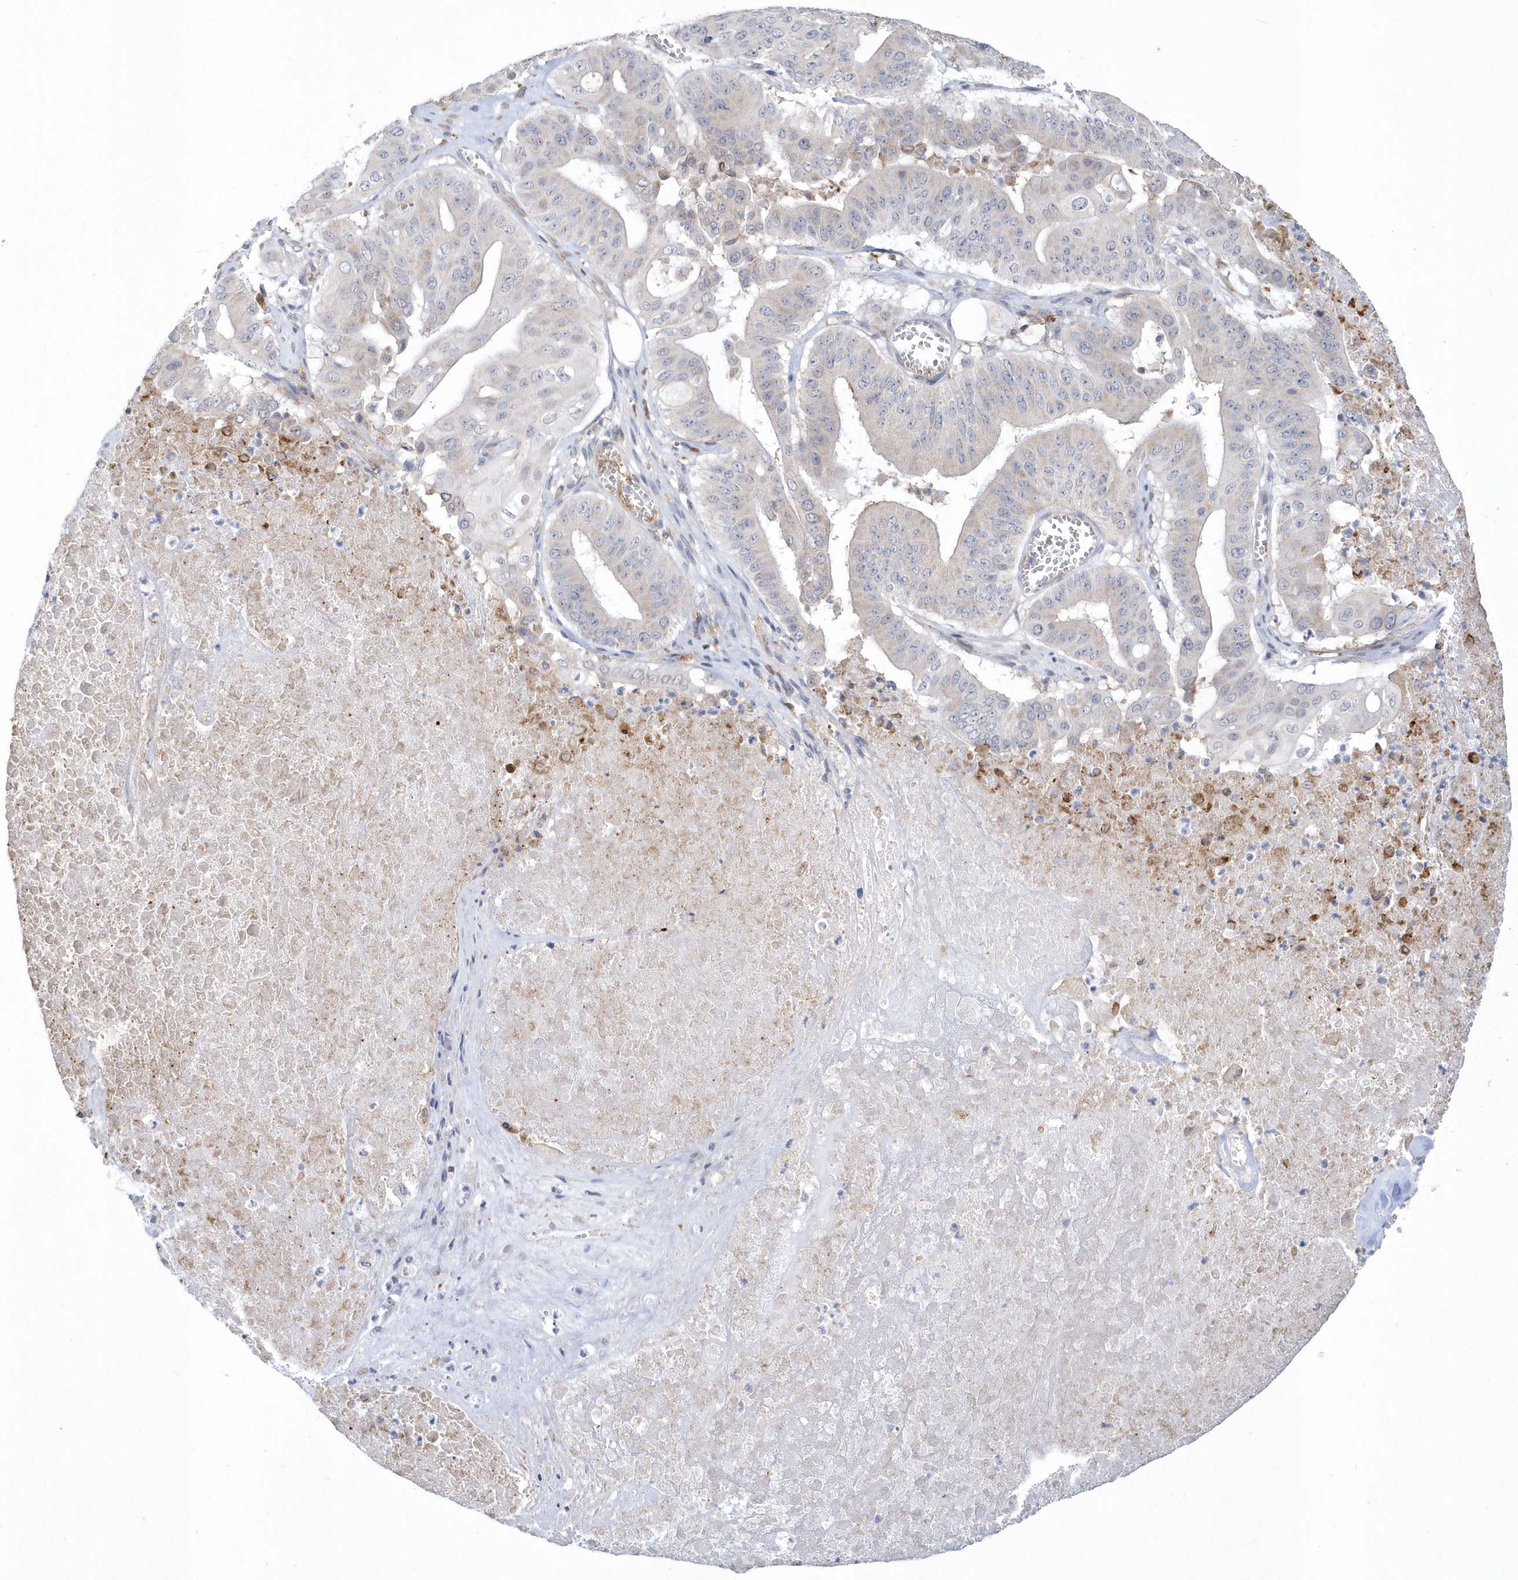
{"staining": {"intensity": "negative", "quantity": "none", "location": "none"}, "tissue": "pancreatic cancer", "cell_type": "Tumor cells", "image_type": "cancer", "snomed": [{"axis": "morphology", "description": "Adenocarcinoma, NOS"}, {"axis": "topography", "description": "Pancreas"}], "caption": "Tumor cells show no significant protein expression in pancreatic adenocarcinoma.", "gene": "TSPEAR", "patient": {"sex": "female", "age": 77}}